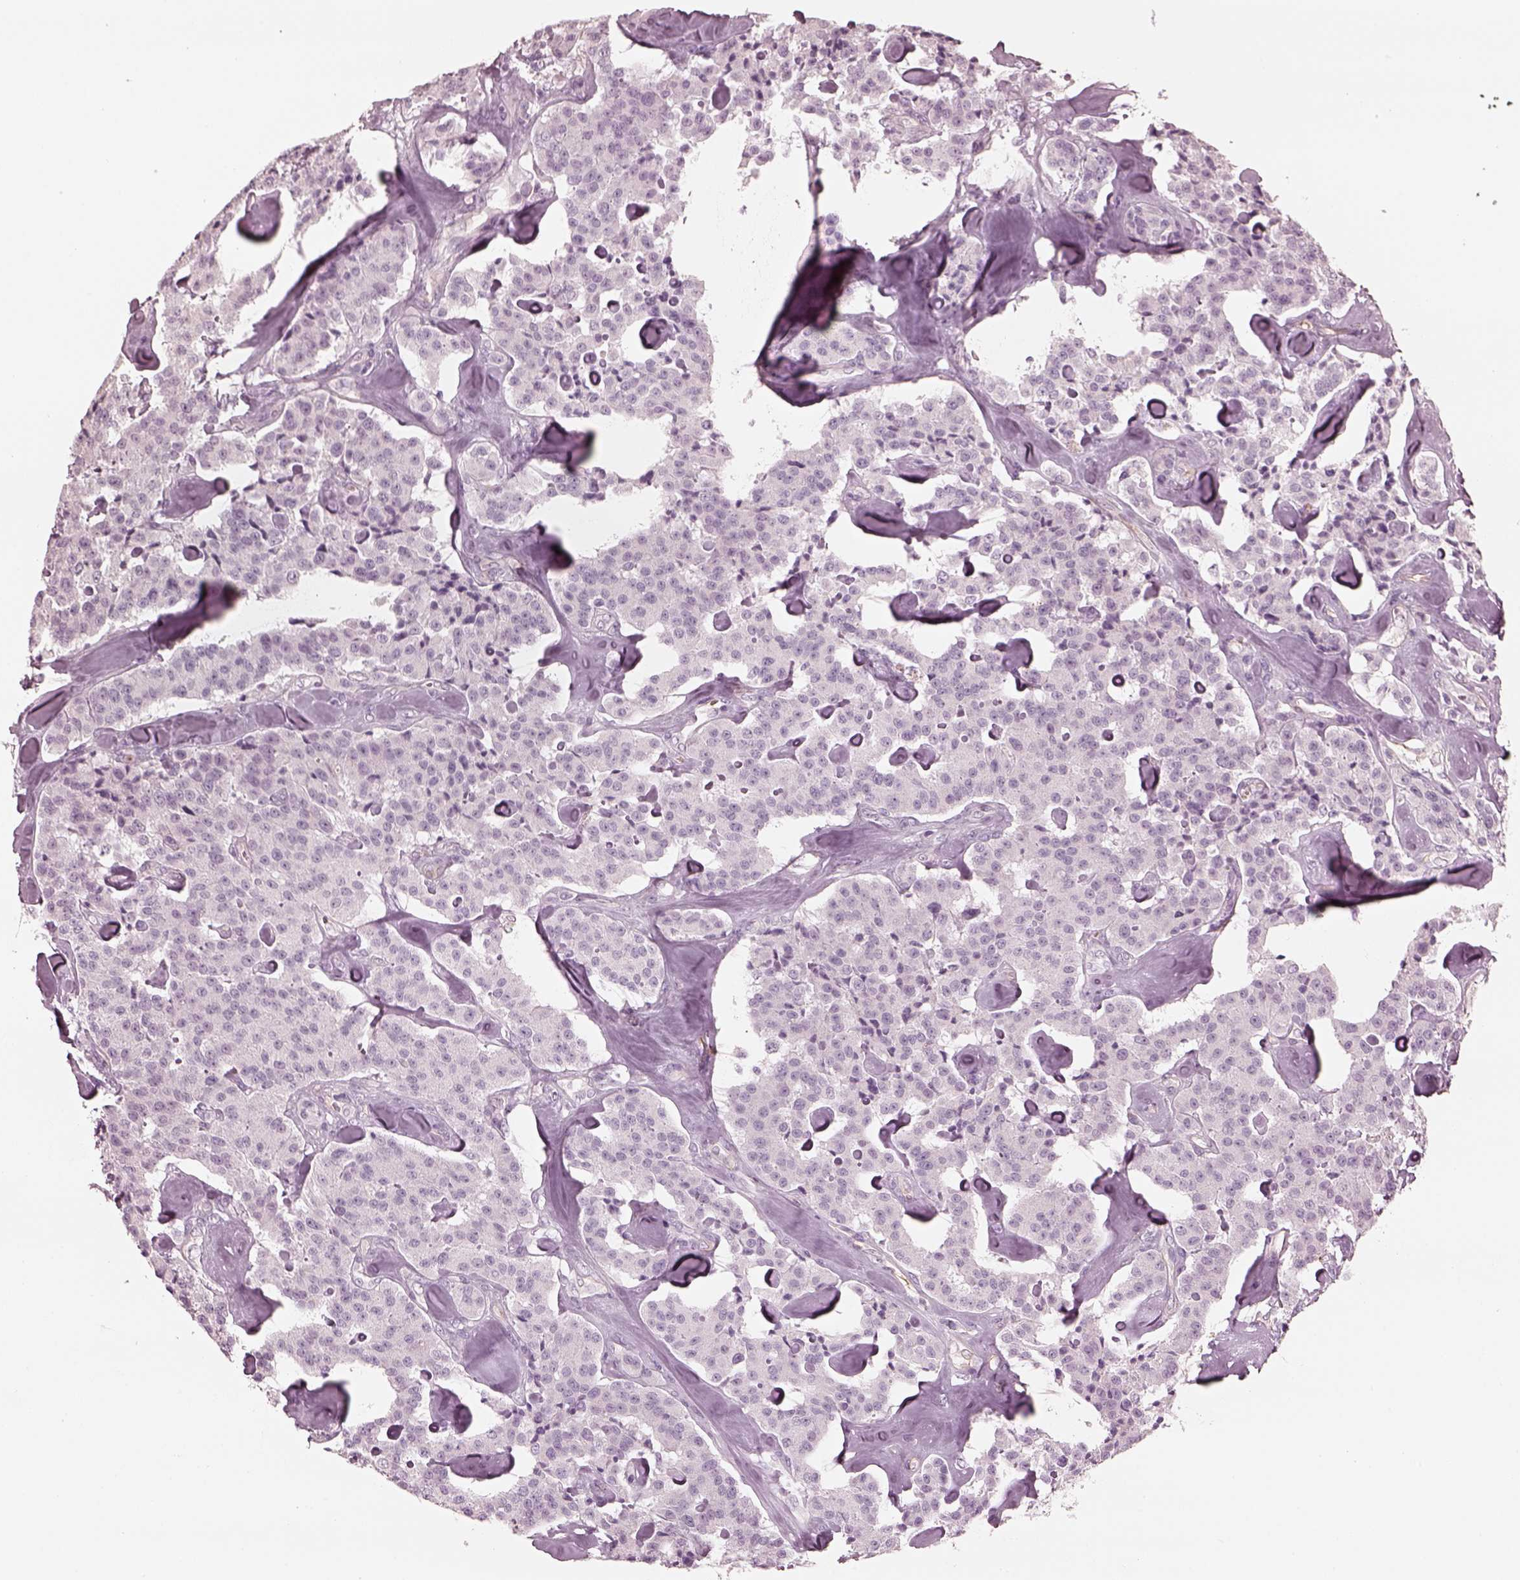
{"staining": {"intensity": "negative", "quantity": "none", "location": "none"}, "tissue": "carcinoid", "cell_type": "Tumor cells", "image_type": "cancer", "snomed": [{"axis": "morphology", "description": "Carcinoid, malignant, NOS"}, {"axis": "topography", "description": "Pancreas"}], "caption": "The histopathology image reveals no significant staining in tumor cells of carcinoid (malignant). Nuclei are stained in blue.", "gene": "EIF4E1B", "patient": {"sex": "male", "age": 41}}